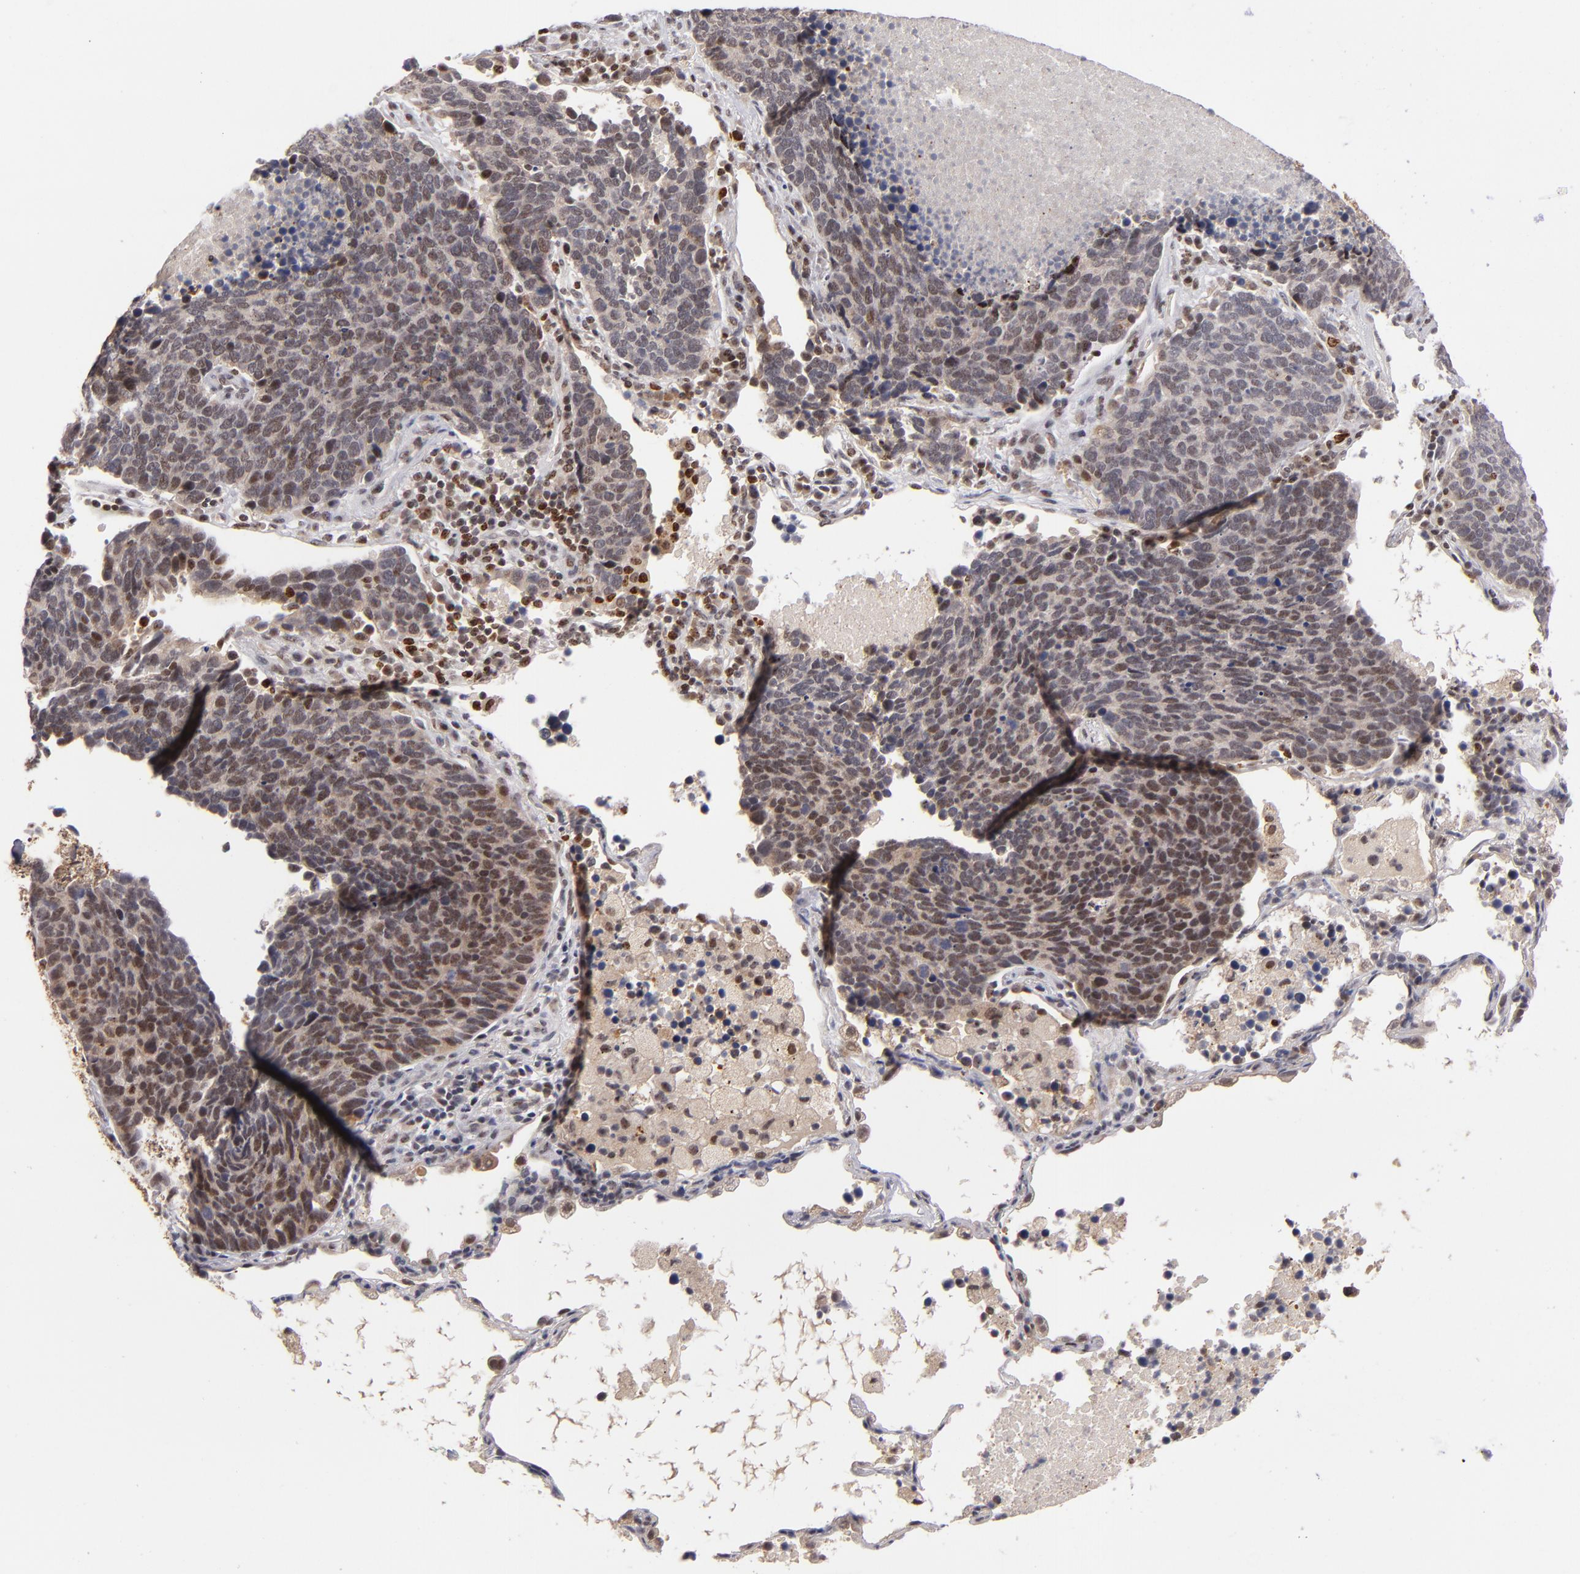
{"staining": {"intensity": "weak", "quantity": ">75%", "location": "cytoplasmic/membranous,nuclear"}, "tissue": "lung cancer", "cell_type": "Tumor cells", "image_type": "cancer", "snomed": [{"axis": "morphology", "description": "Neoplasm, malignant, NOS"}, {"axis": "topography", "description": "Lung"}], "caption": "This micrograph displays lung cancer (malignant neoplasm) stained with IHC to label a protein in brown. The cytoplasmic/membranous and nuclear of tumor cells show weak positivity for the protein. Nuclei are counter-stained blue.", "gene": "PCNX4", "patient": {"sex": "female", "age": 75}}